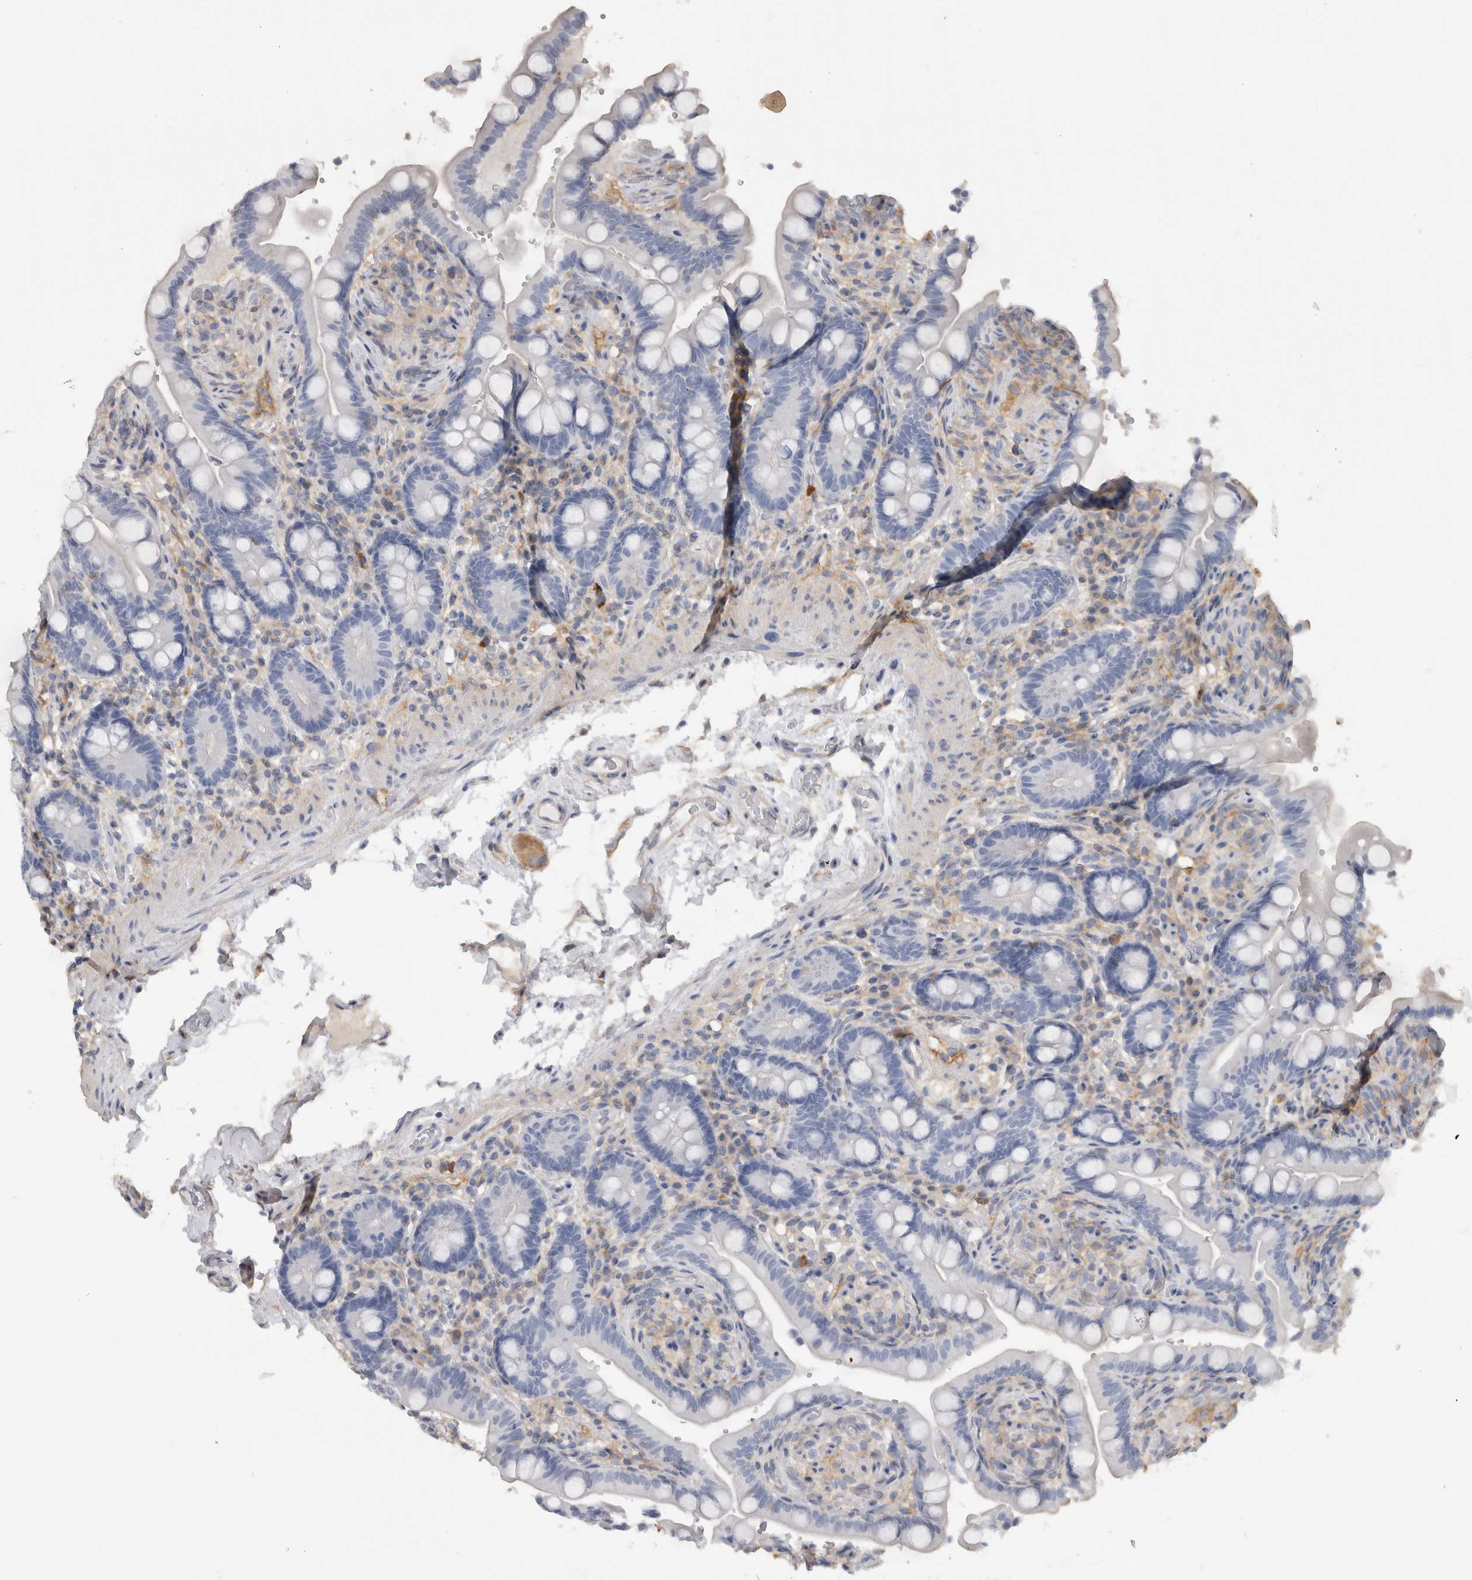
{"staining": {"intensity": "weak", "quantity": "25%-75%", "location": "cytoplasmic/membranous"}, "tissue": "colon", "cell_type": "Endothelial cells", "image_type": "normal", "snomed": [{"axis": "morphology", "description": "Normal tissue, NOS"}, {"axis": "topography", "description": "Smooth muscle"}, {"axis": "topography", "description": "Colon"}], "caption": "IHC of normal colon displays low levels of weak cytoplasmic/membranous expression in approximately 25%-75% of endothelial cells. (Stains: DAB in brown, nuclei in blue, Microscopy: brightfield microscopy at high magnification).", "gene": "SCRN1", "patient": {"sex": "male", "age": 73}}